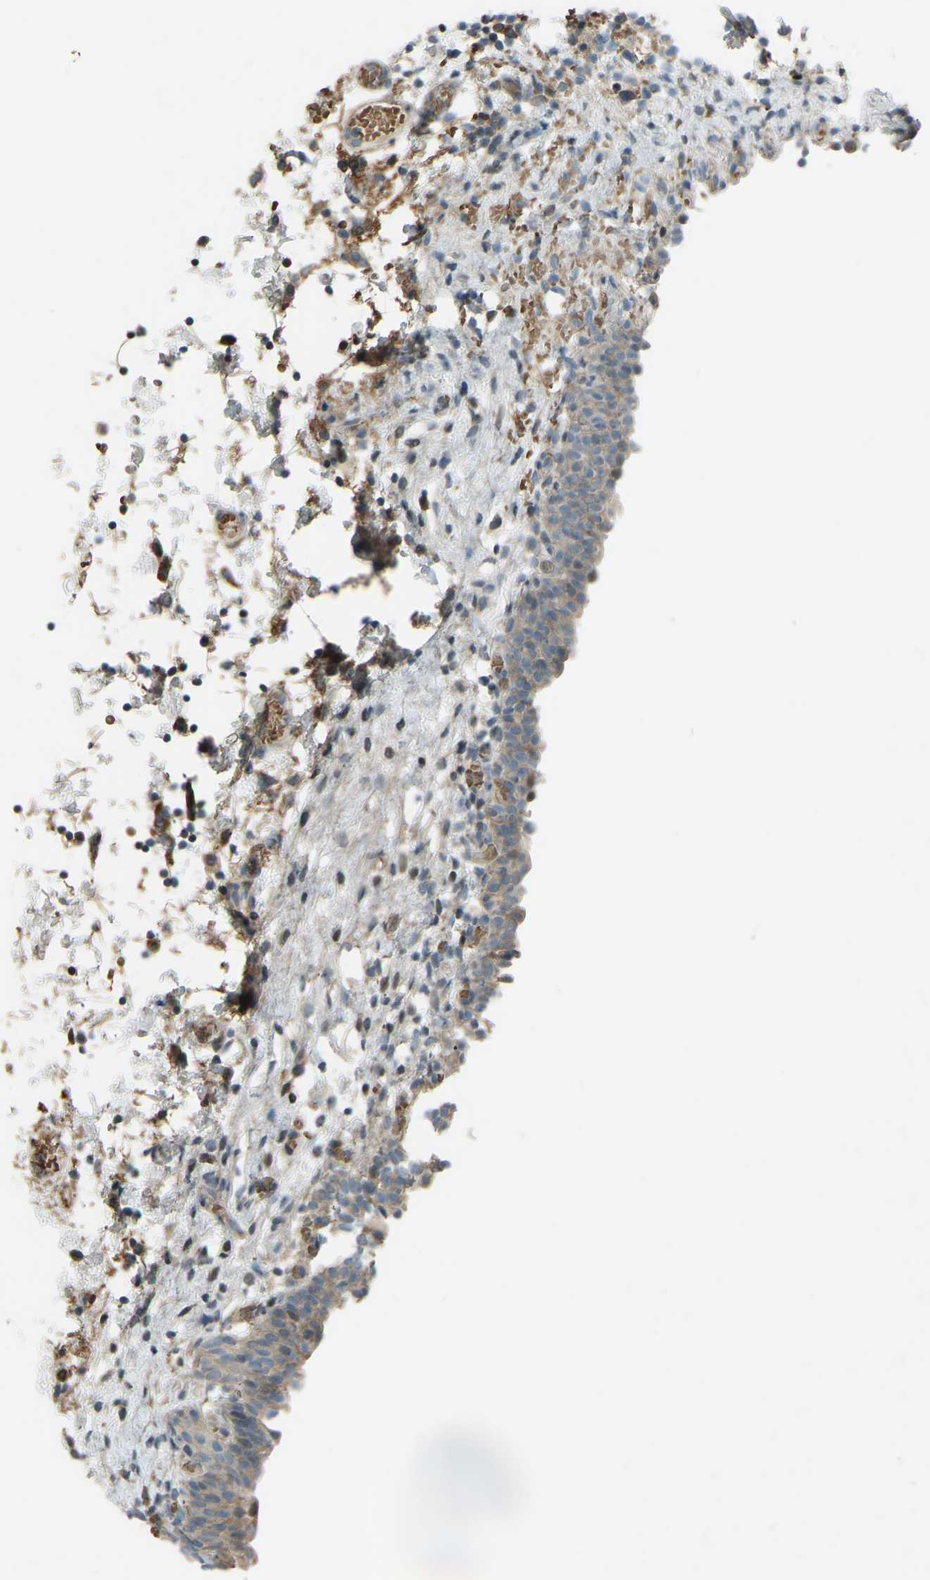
{"staining": {"intensity": "weak", "quantity": ">75%", "location": "cytoplasmic/membranous"}, "tissue": "urinary bladder", "cell_type": "Urothelial cells", "image_type": "normal", "snomed": [{"axis": "morphology", "description": "Normal tissue, NOS"}, {"axis": "topography", "description": "Urinary bladder"}], "caption": "Immunohistochemical staining of benign urinary bladder demonstrates >75% levels of weak cytoplasmic/membranous protein staining in approximately >75% of urothelial cells.", "gene": "FBLN2", "patient": {"sex": "male", "age": 55}}